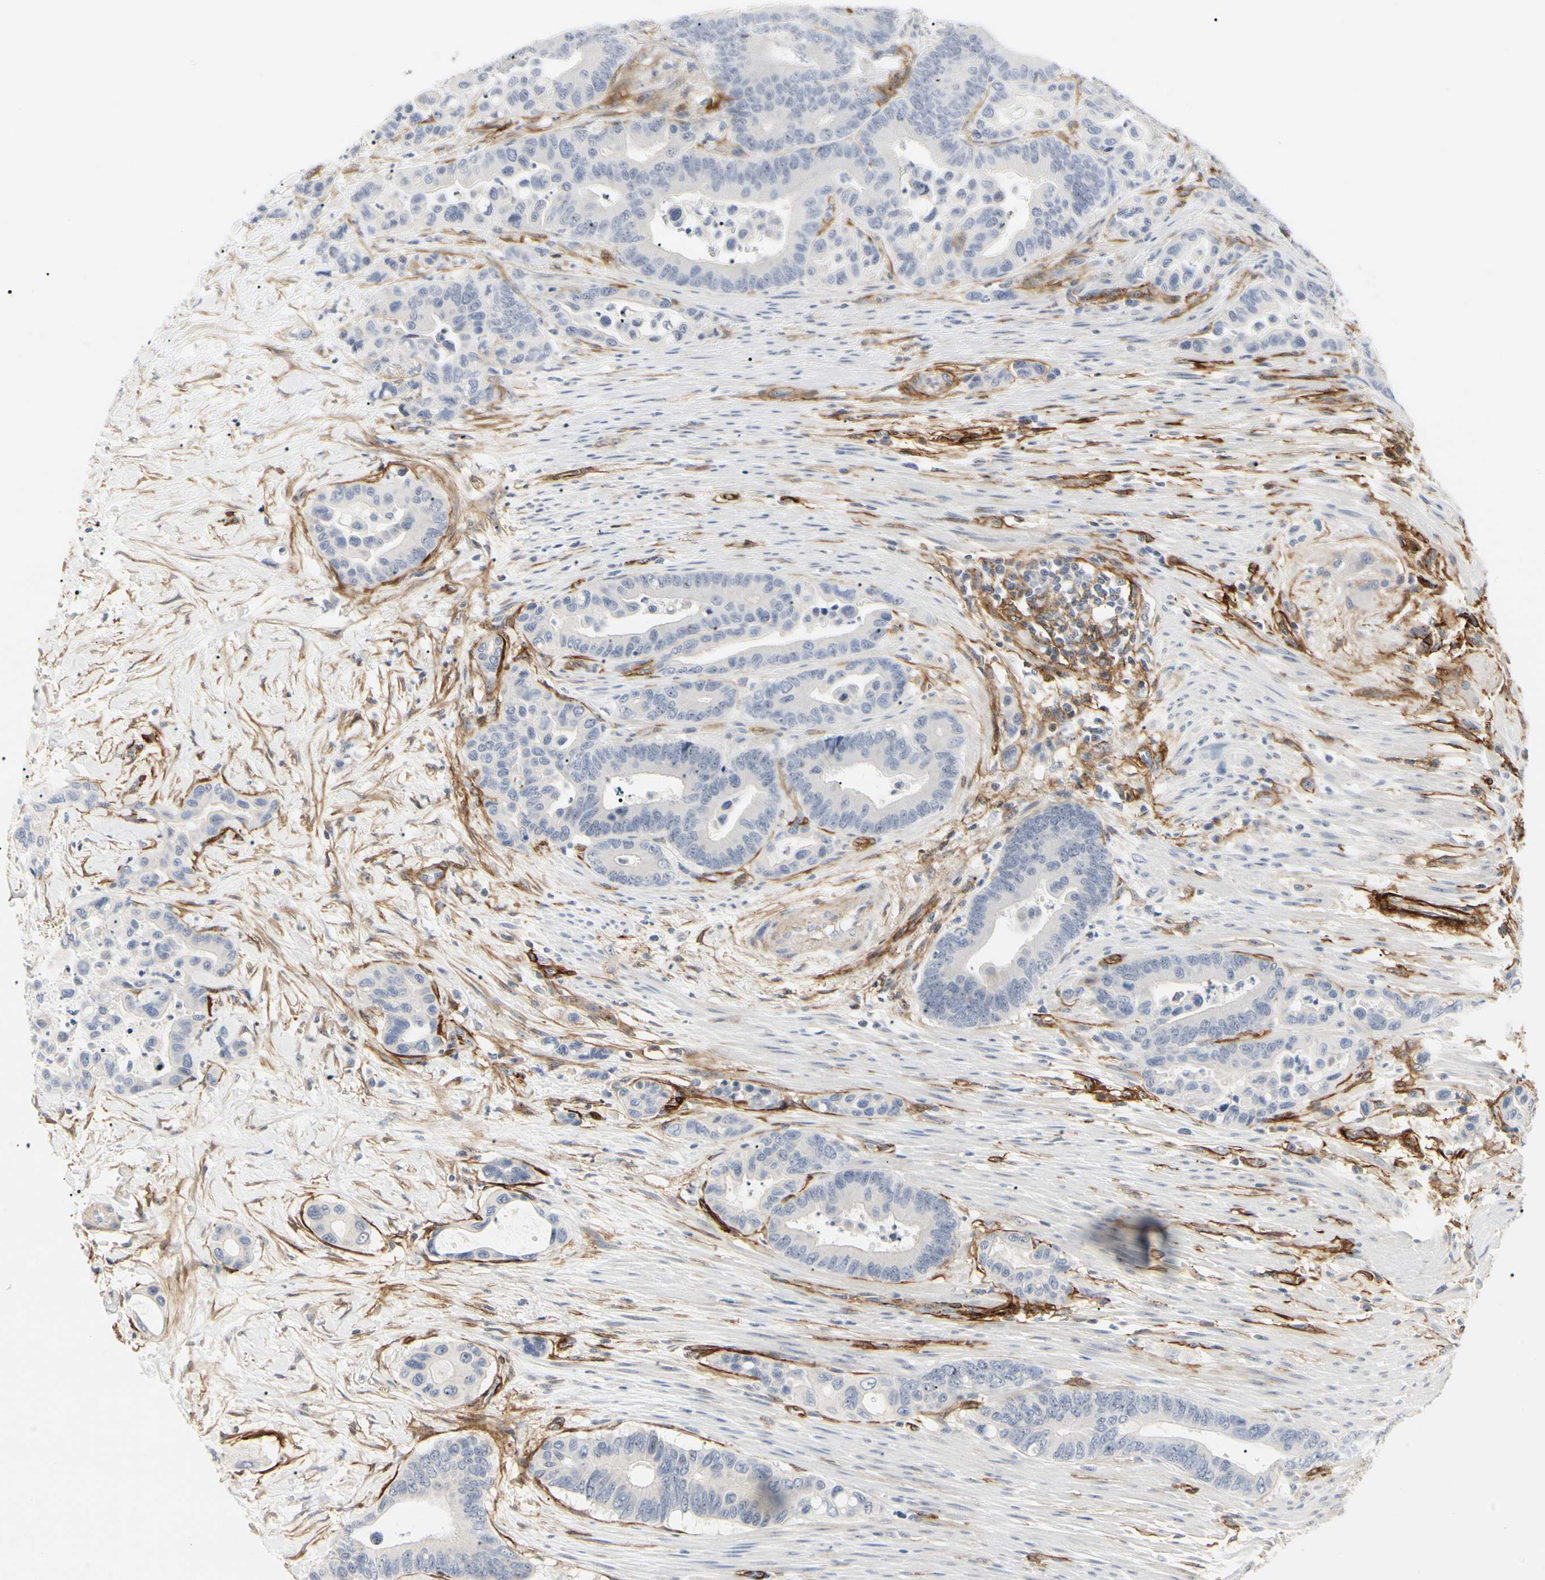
{"staining": {"intensity": "negative", "quantity": "none", "location": "none"}, "tissue": "colorectal cancer", "cell_type": "Tumor cells", "image_type": "cancer", "snomed": [{"axis": "morphology", "description": "Normal tissue, NOS"}, {"axis": "morphology", "description": "Adenocarcinoma, NOS"}, {"axis": "topography", "description": "Colon"}], "caption": "There is no significant positivity in tumor cells of colorectal adenocarcinoma.", "gene": "GGT5", "patient": {"sex": "male", "age": 82}}